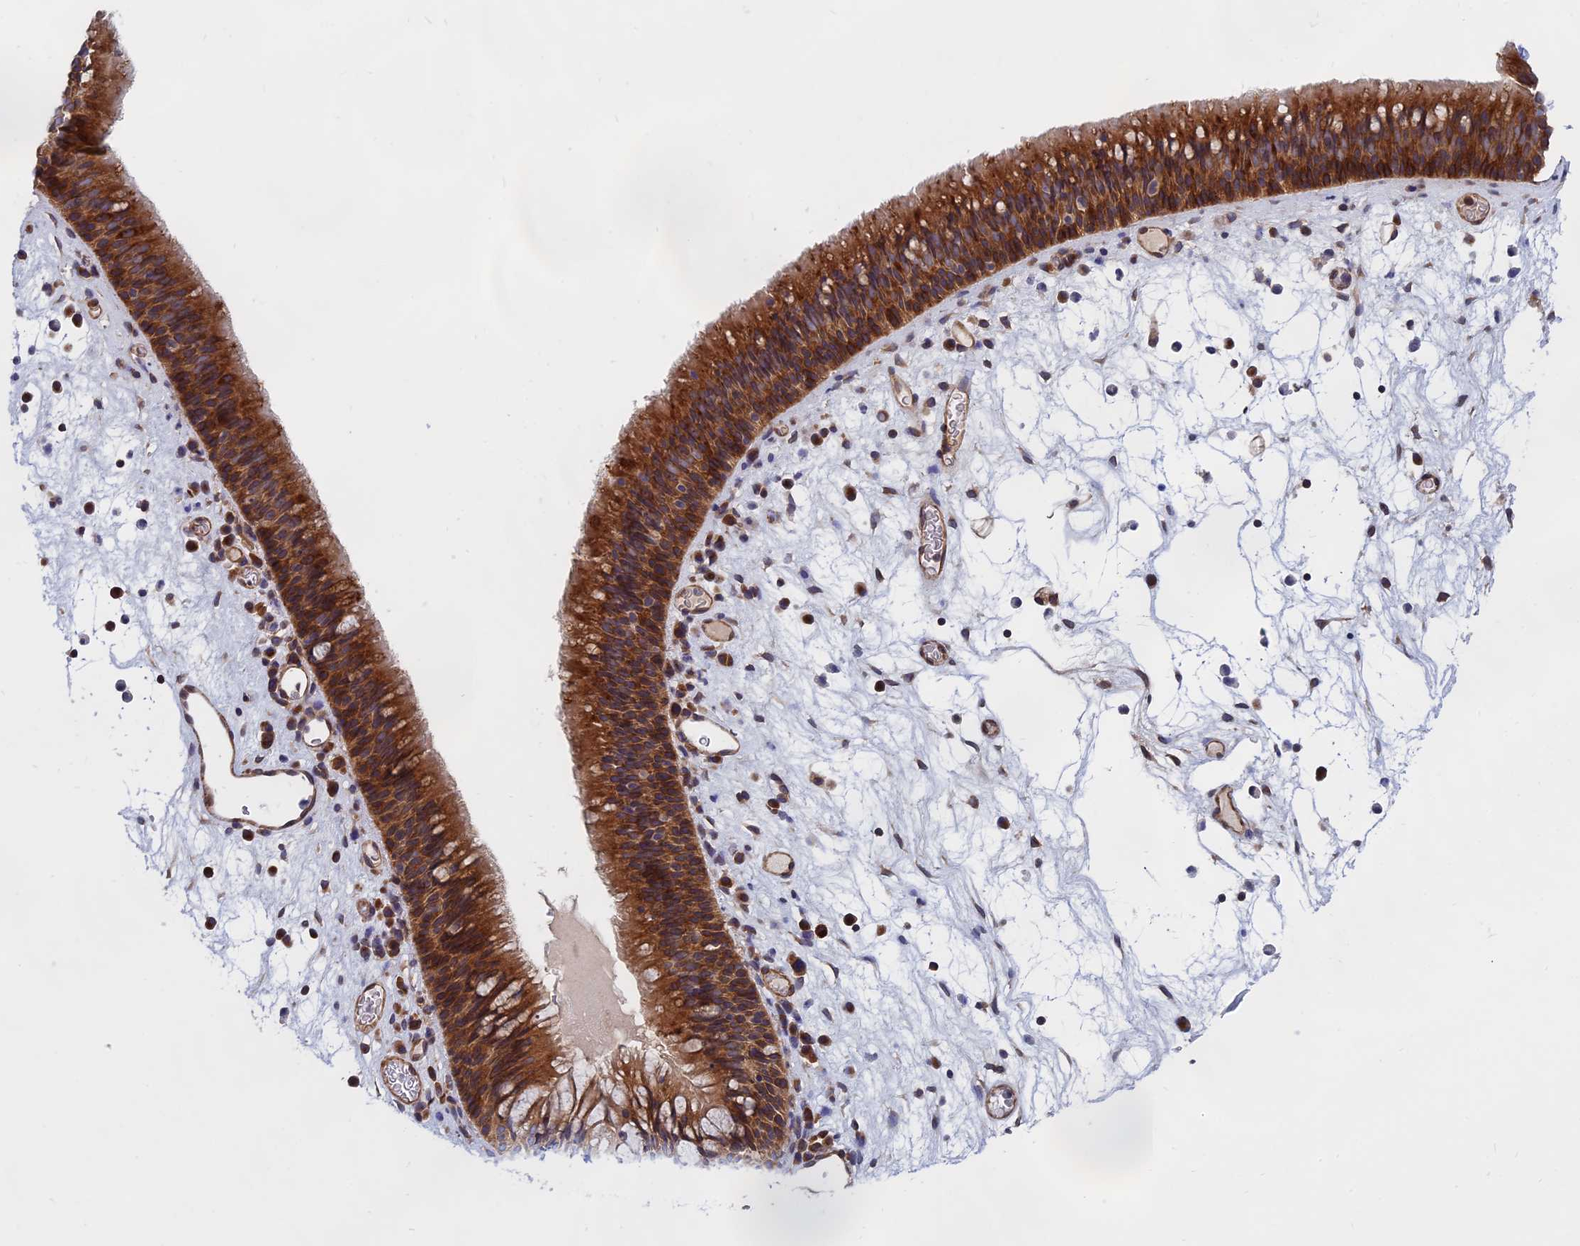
{"staining": {"intensity": "strong", "quantity": ">75%", "location": "cytoplasmic/membranous"}, "tissue": "nasopharynx", "cell_type": "Respiratory epithelial cells", "image_type": "normal", "snomed": [{"axis": "morphology", "description": "Normal tissue, NOS"}, {"axis": "morphology", "description": "Inflammation, NOS"}, {"axis": "morphology", "description": "Malignant melanoma, Metastatic site"}, {"axis": "topography", "description": "Nasopharynx"}], "caption": "Protein expression analysis of benign human nasopharynx reveals strong cytoplasmic/membranous expression in approximately >75% of respiratory epithelial cells.", "gene": "NAA10", "patient": {"sex": "male", "age": 70}}